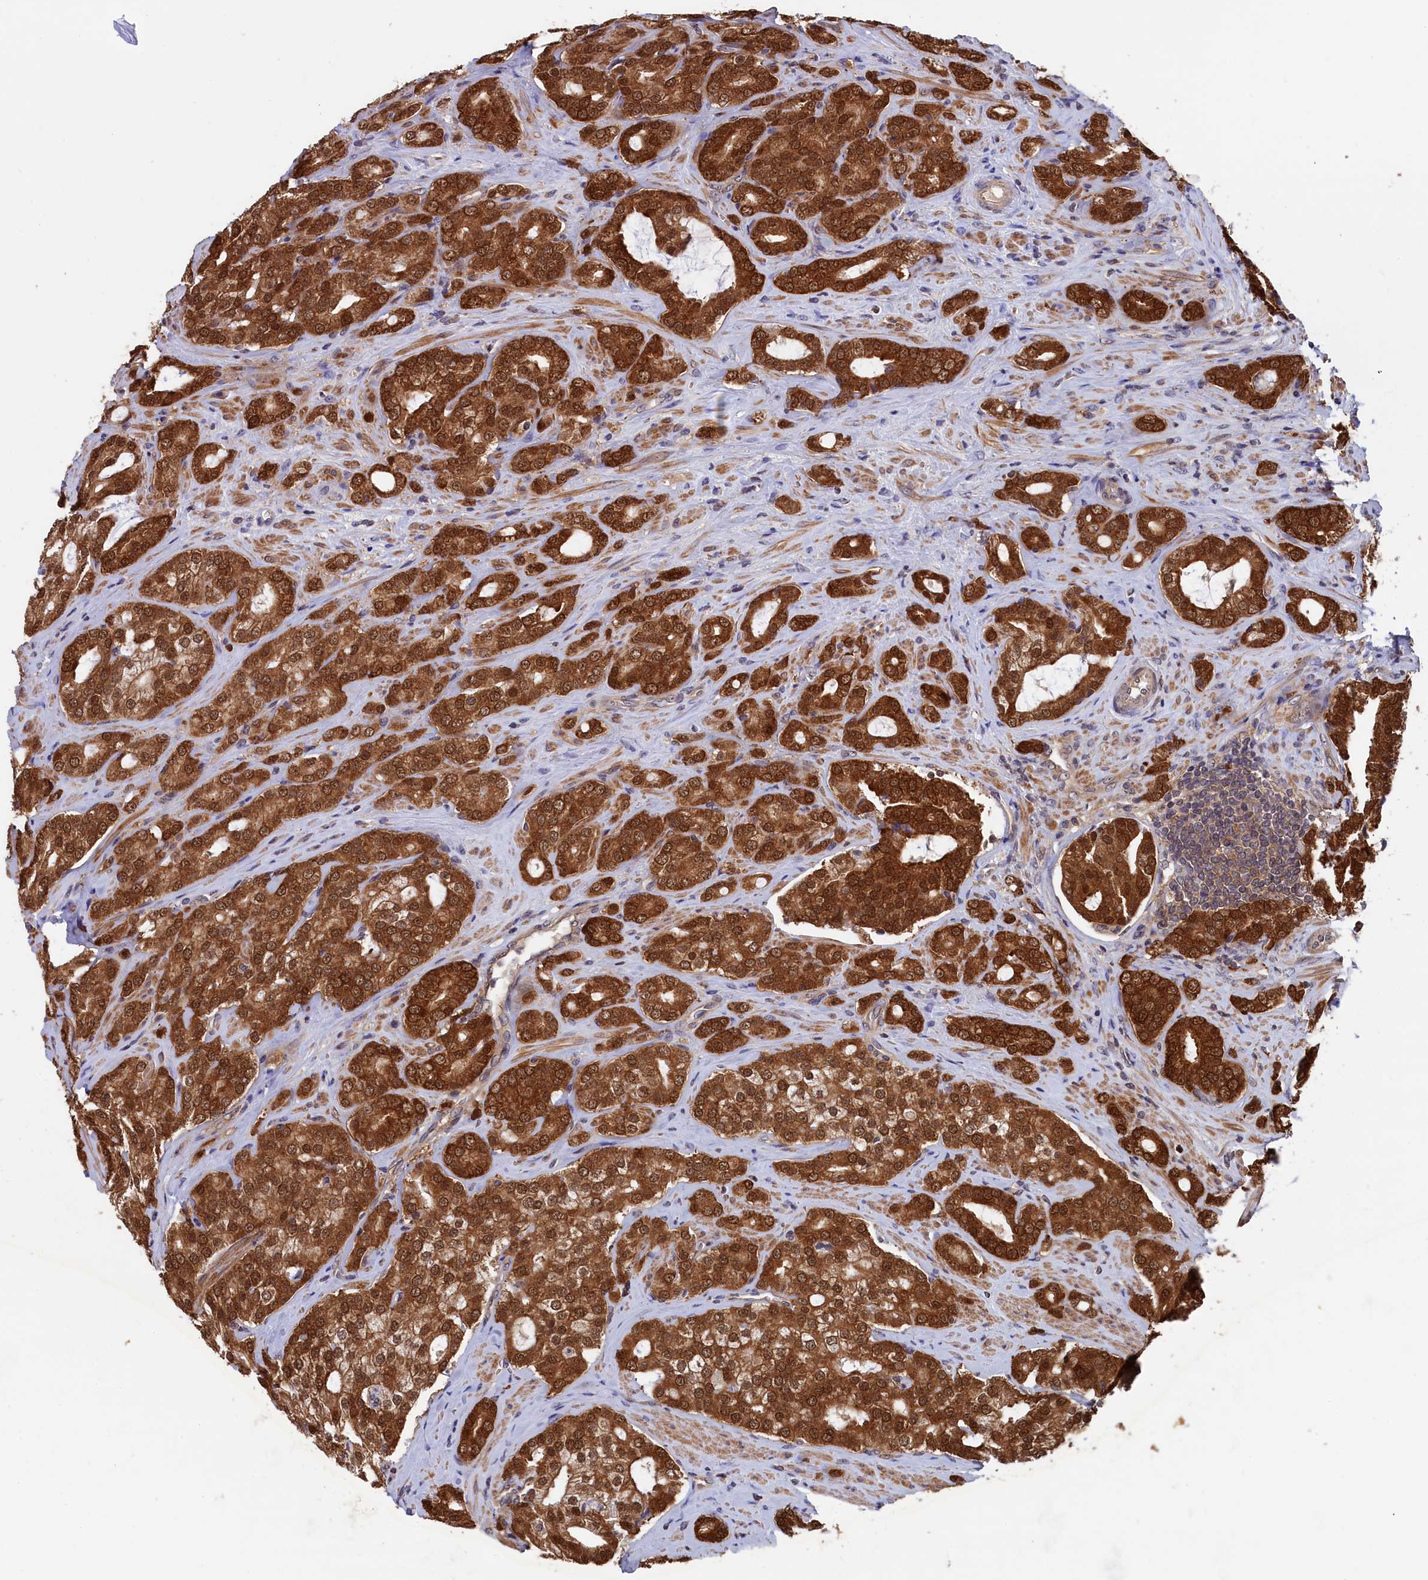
{"staining": {"intensity": "strong", "quantity": ">75%", "location": "cytoplasmic/membranous,nuclear"}, "tissue": "prostate cancer", "cell_type": "Tumor cells", "image_type": "cancer", "snomed": [{"axis": "morphology", "description": "Adenocarcinoma, High grade"}, {"axis": "topography", "description": "Prostate"}], "caption": "Brown immunohistochemical staining in human adenocarcinoma (high-grade) (prostate) exhibits strong cytoplasmic/membranous and nuclear positivity in approximately >75% of tumor cells.", "gene": "JPT2", "patient": {"sex": "male", "age": 63}}